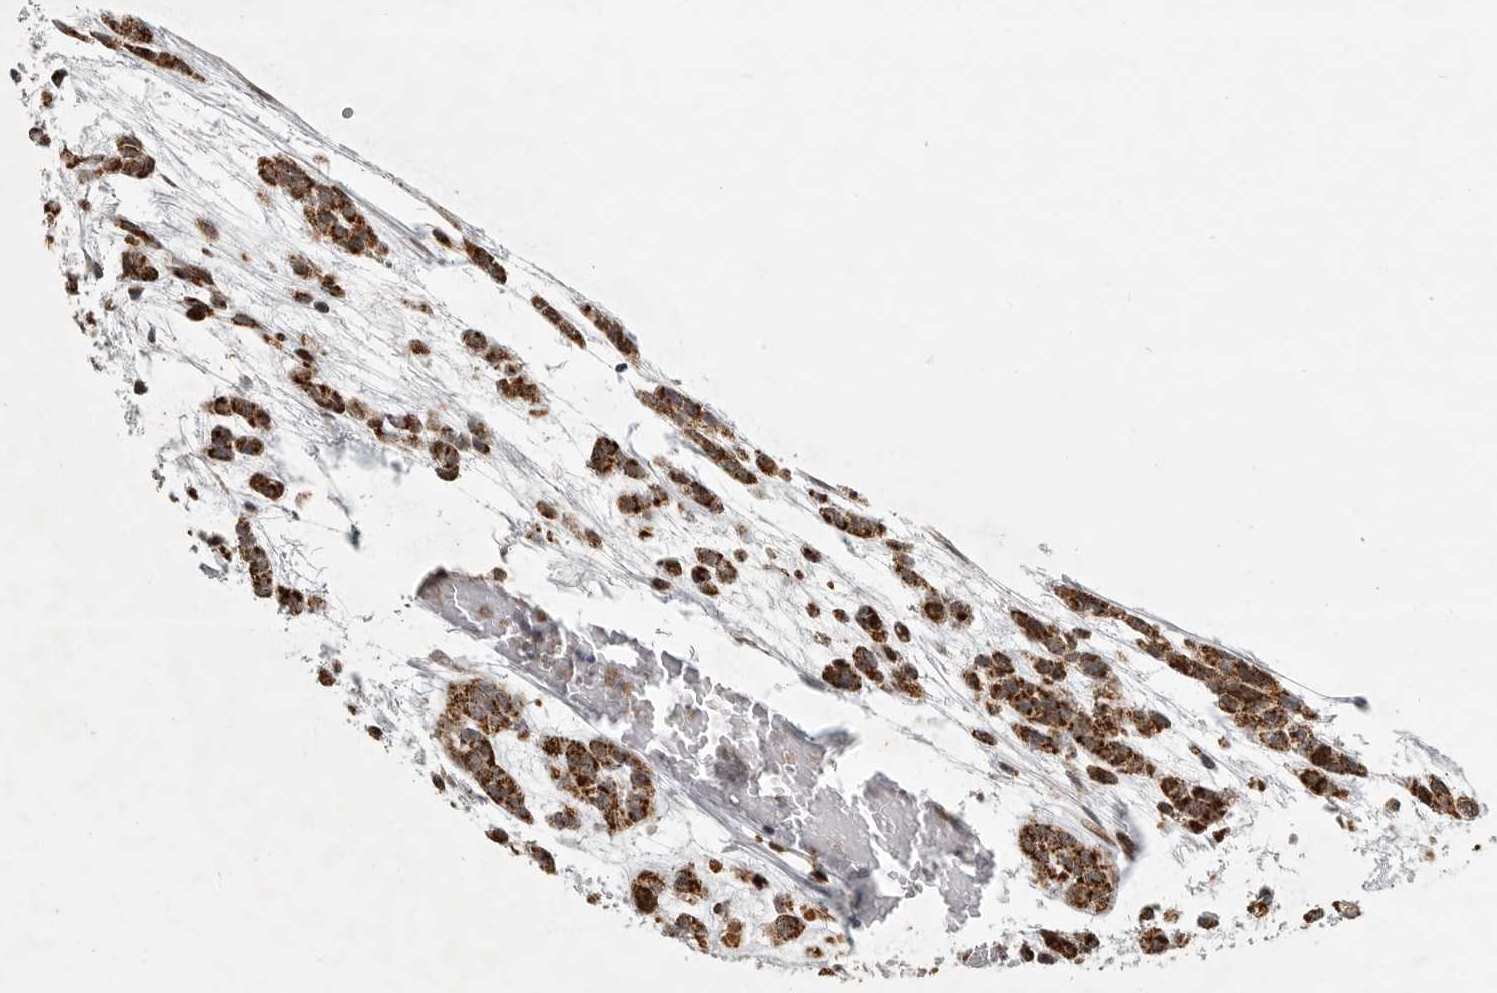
{"staining": {"intensity": "strong", "quantity": ">75%", "location": "cytoplasmic/membranous"}, "tissue": "head and neck cancer", "cell_type": "Tumor cells", "image_type": "cancer", "snomed": [{"axis": "morphology", "description": "Adenocarcinoma, NOS"}, {"axis": "morphology", "description": "Adenoma, NOS"}, {"axis": "topography", "description": "Head-Neck"}], "caption": "Human head and neck adenocarcinoma stained for a protein (brown) exhibits strong cytoplasmic/membranous positive positivity in about >75% of tumor cells.", "gene": "NARS2", "patient": {"sex": "female", "age": 55}}